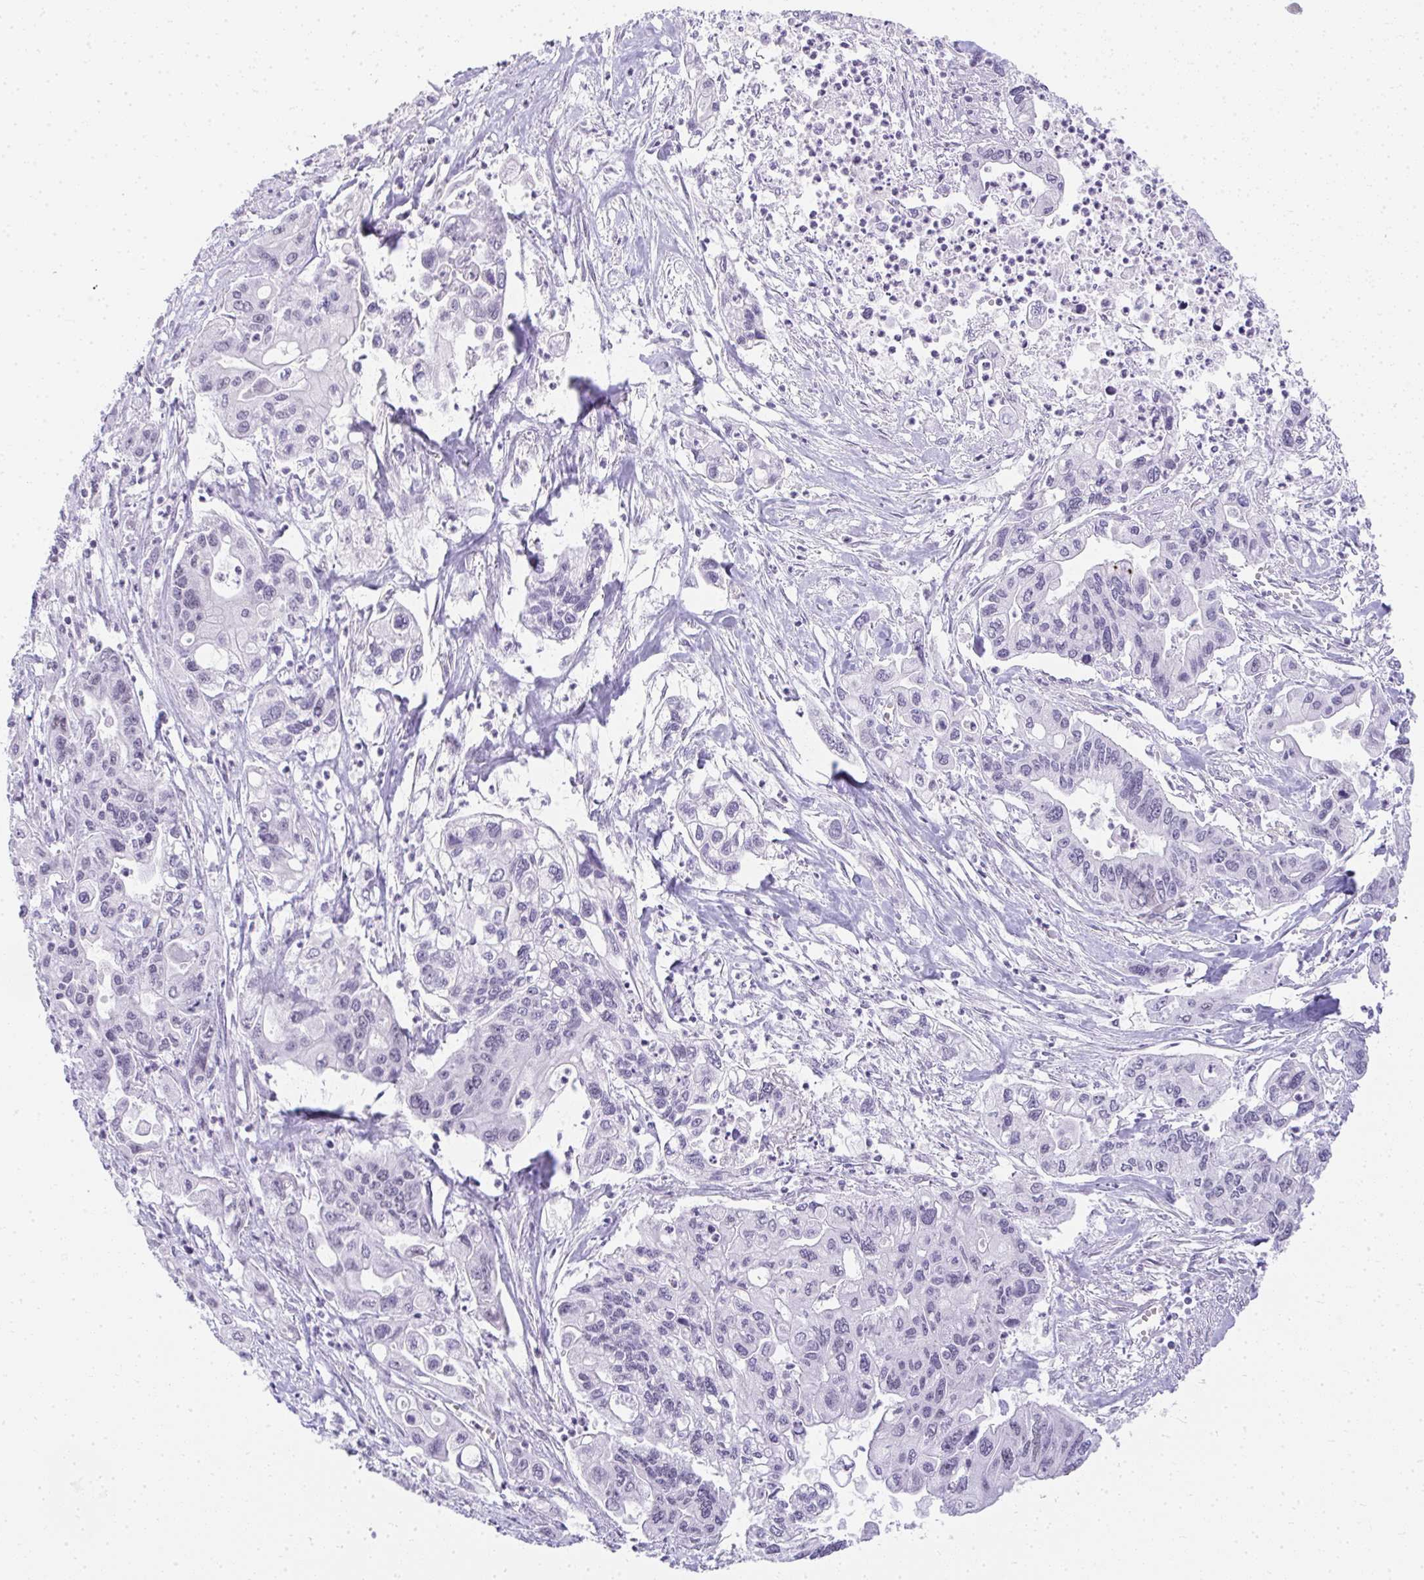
{"staining": {"intensity": "negative", "quantity": "none", "location": "none"}, "tissue": "pancreatic cancer", "cell_type": "Tumor cells", "image_type": "cancer", "snomed": [{"axis": "morphology", "description": "Adenocarcinoma, NOS"}, {"axis": "topography", "description": "Pancreas"}], "caption": "Pancreatic cancer stained for a protein using IHC demonstrates no expression tumor cells.", "gene": "PLA2G1B", "patient": {"sex": "male", "age": 62}}